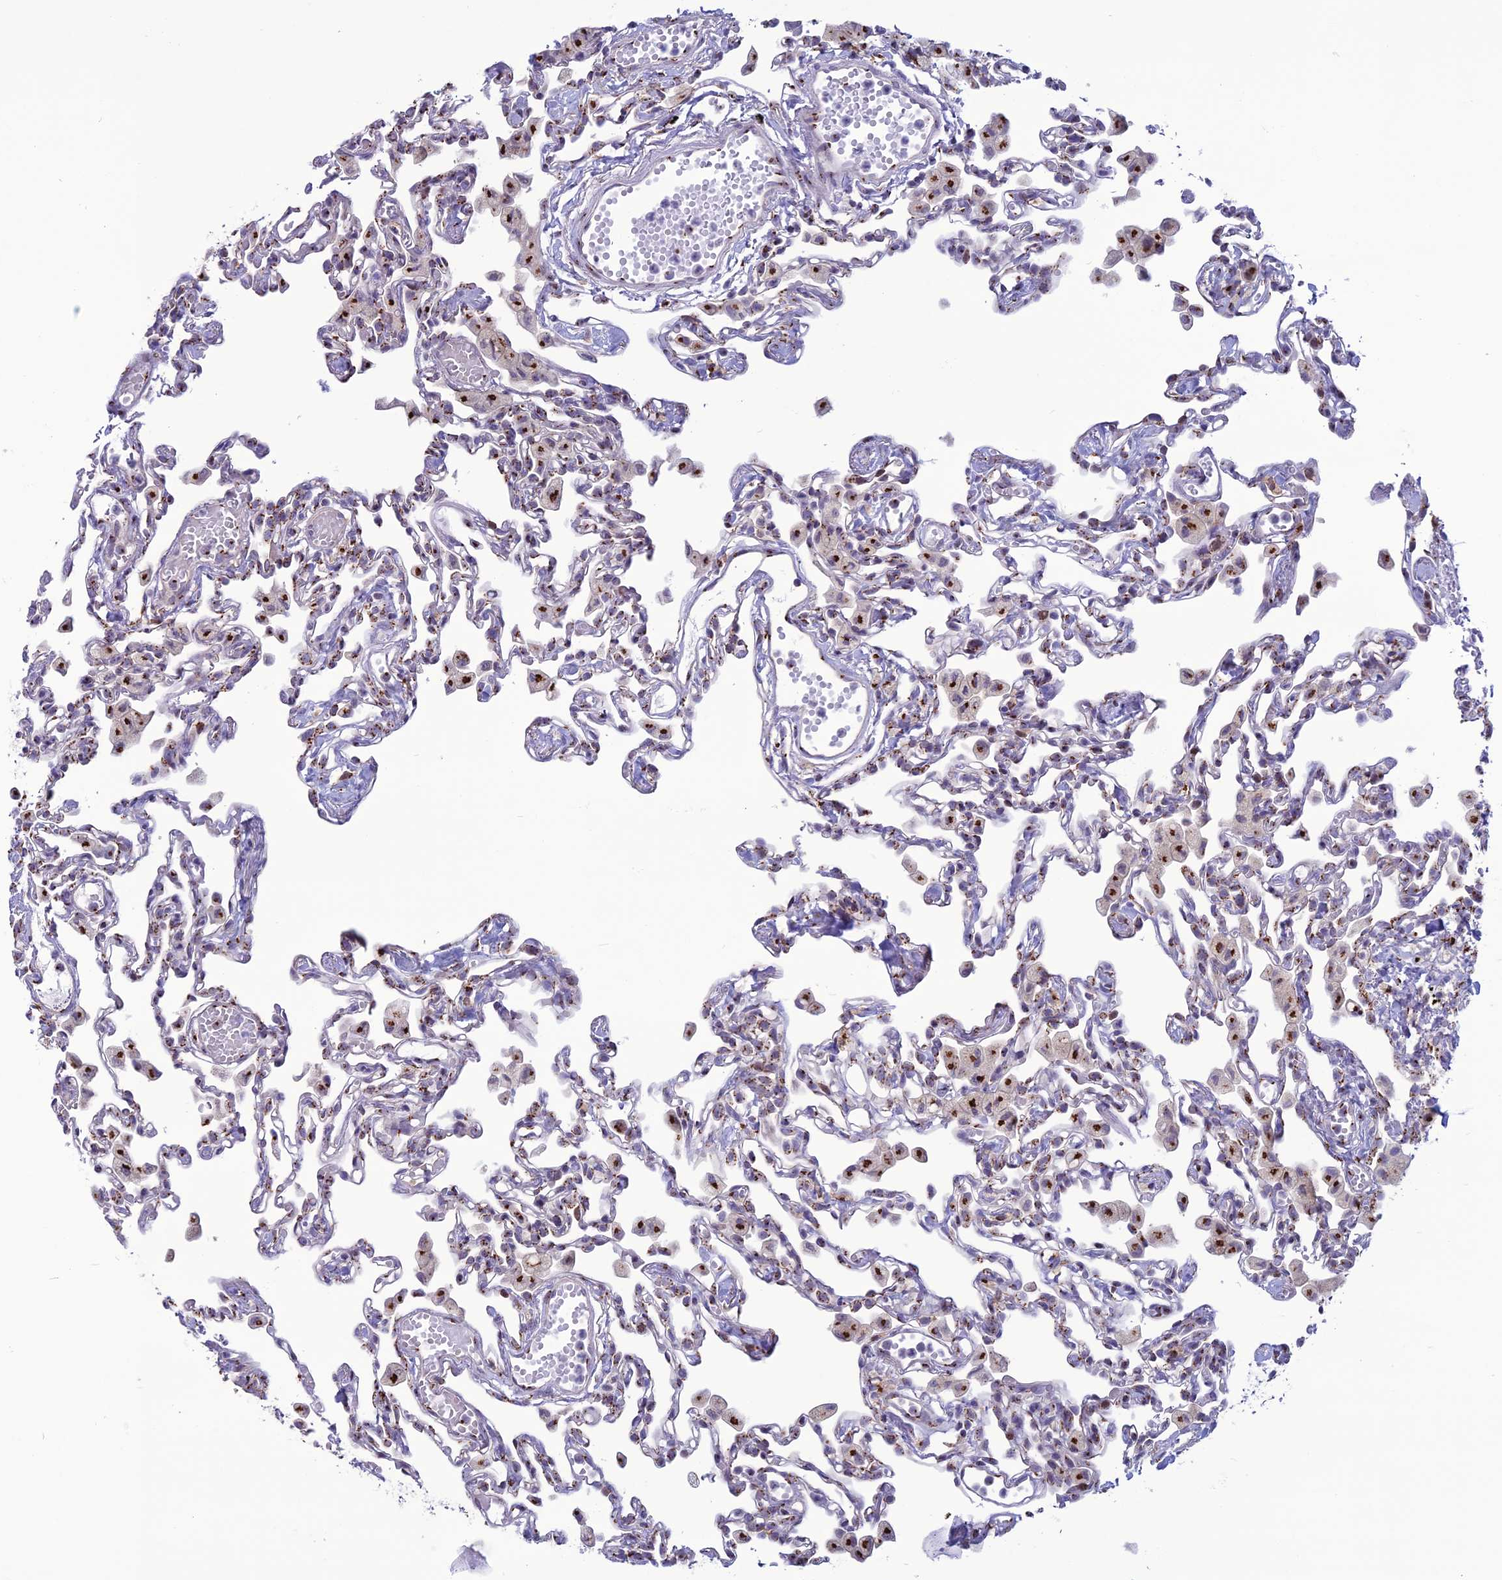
{"staining": {"intensity": "moderate", "quantity": "<25%", "location": "cytoplasmic/membranous"}, "tissue": "lung", "cell_type": "Alveolar cells", "image_type": "normal", "snomed": [{"axis": "morphology", "description": "Normal tissue, NOS"}, {"axis": "topography", "description": "Bronchus"}, {"axis": "topography", "description": "Lung"}], "caption": "IHC of normal human lung exhibits low levels of moderate cytoplasmic/membranous staining in approximately <25% of alveolar cells.", "gene": "PLEKHA4", "patient": {"sex": "female", "age": 49}}